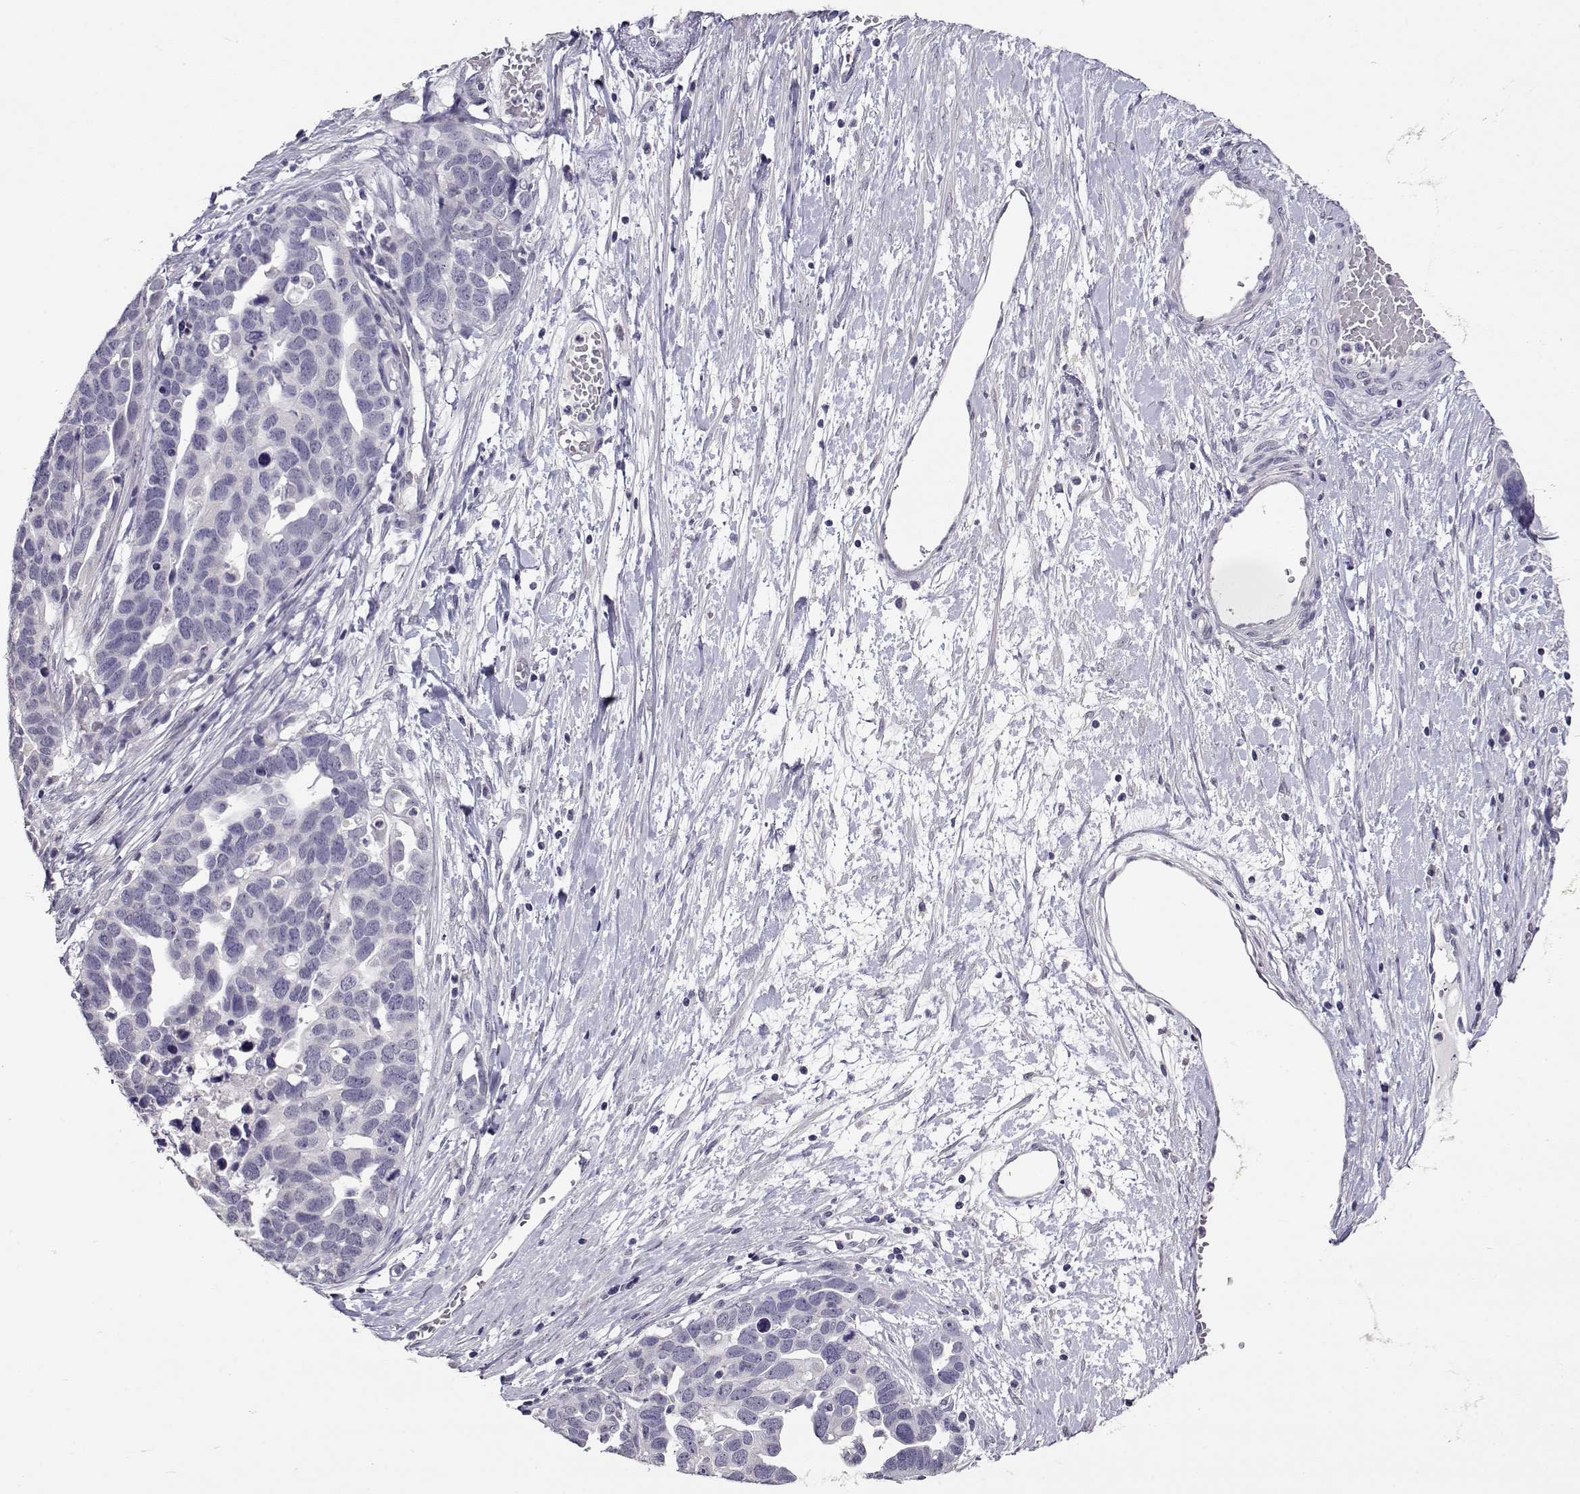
{"staining": {"intensity": "negative", "quantity": "none", "location": "none"}, "tissue": "ovarian cancer", "cell_type": "Tumor cells", "image_type": "cancer", "snomed": [{"axis": "morphology", "description": "Cystadenocarcinoma, serous, NOS"}, {"axis": "topography", "description": "Ovary"}], "caption": "Human ovarian serous cystadenocarcinoma stained for a protein using immunohistochemistry displays no expression in tumor cells.", "gene": "RHOXF2", "patient": {"sex": "female", "age": 54}}